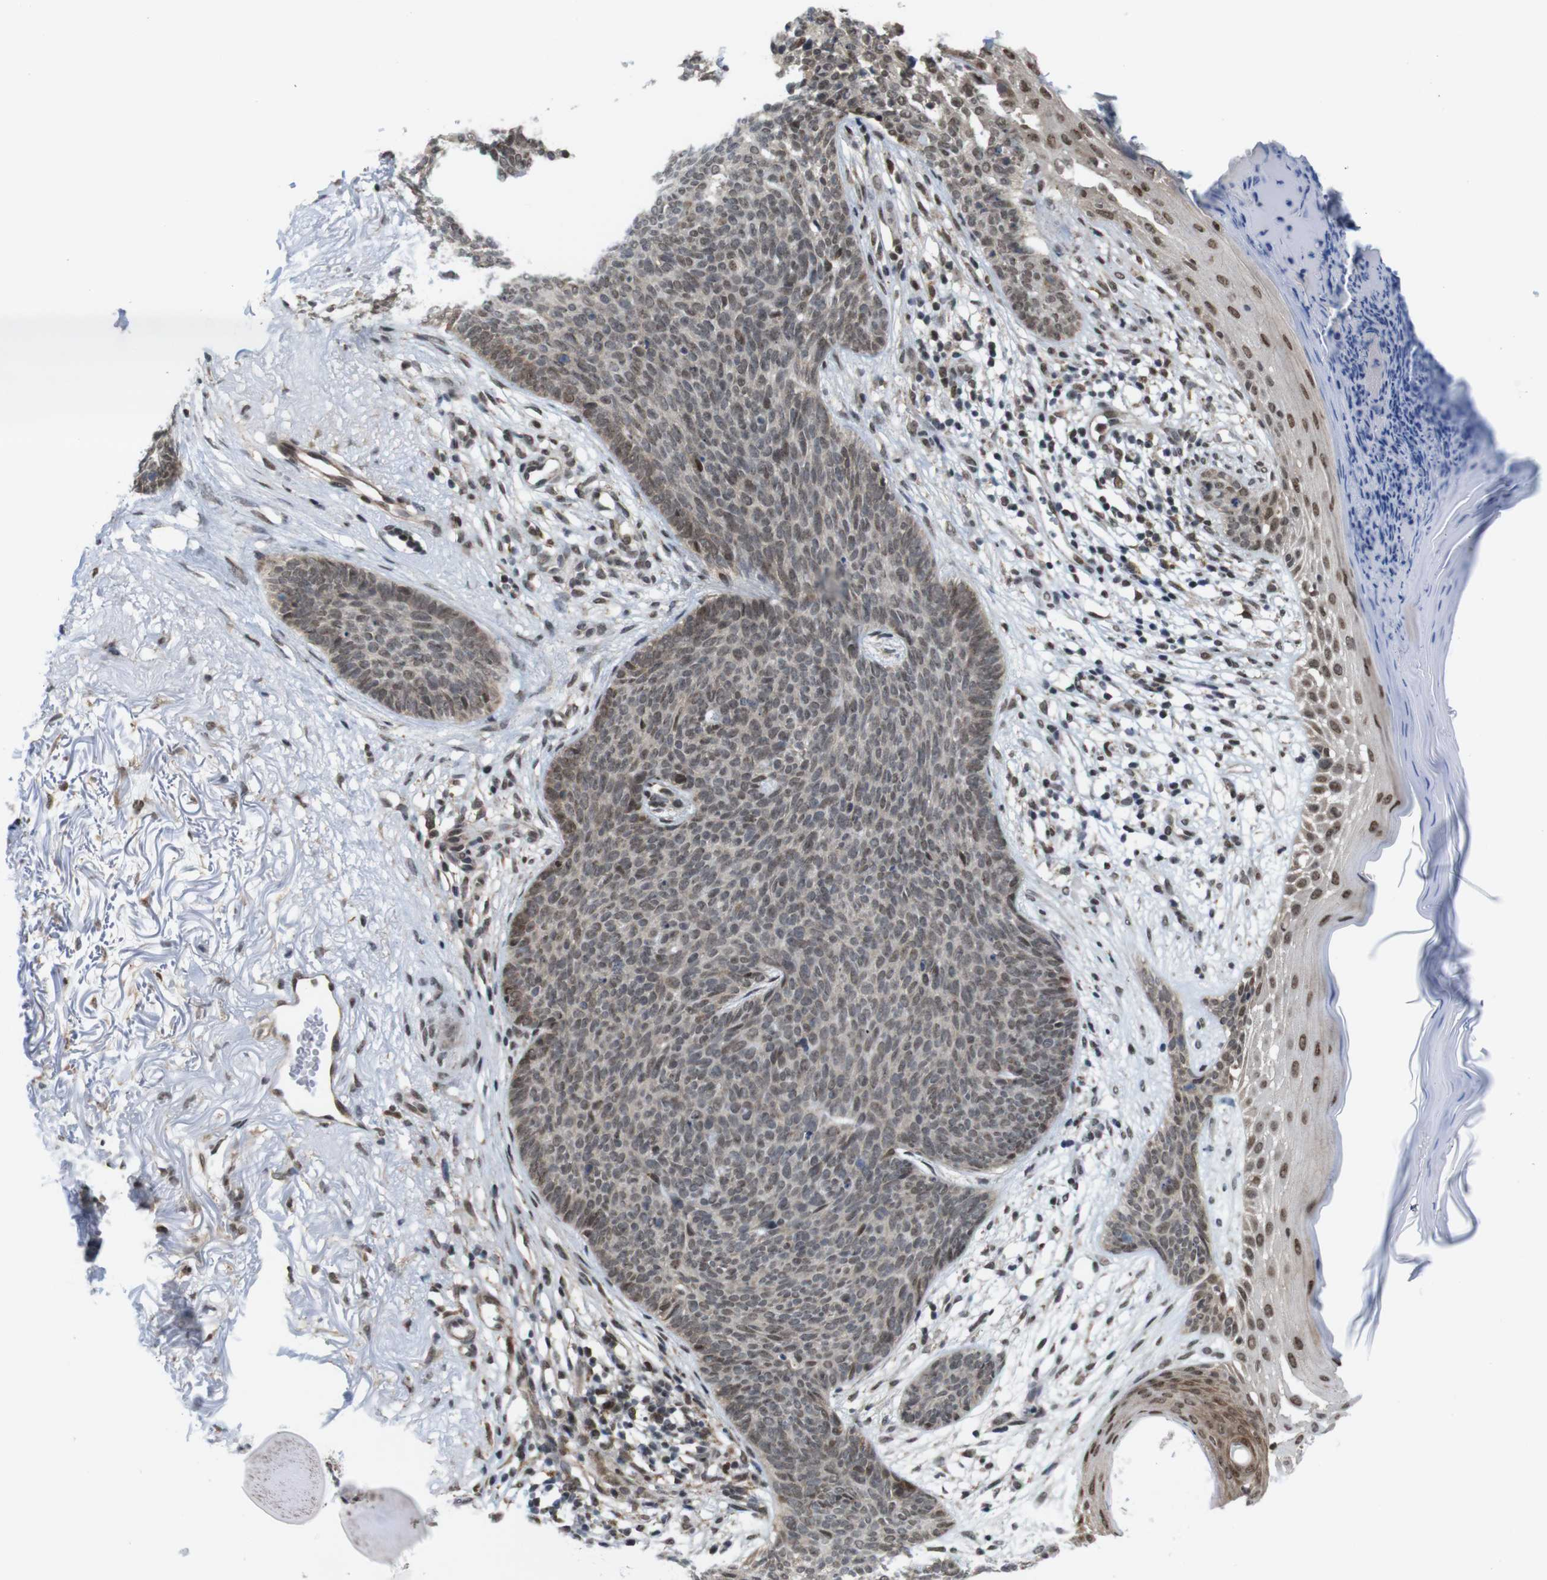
{"staining": {"intensity": "weak", "quantity": ">75%", "location": "cytoplasmic/membranous,nuclear"}, "tissue": "skin cancer", "cell_type": "Tumor cells", "image_type": "cancer", "snomed": [{"axis": "morphology", "description": "Normal tissue, NOS"}, {"axis": "morphology", "description": "Basal cell carcinoma"}, {"axis": "topography", "description": "Skin"}], "caption": "This photomicrograph displays basal cell carcinoma (skin) stained with IHC to label a protein in brown. The cytoplasmic/membranous and nuclear of tumor cells show weak positivity for the protein. Nuclei are counter-stained blue.", "gene": "PNMA8A", "patient": {"sex": "female", "age": 70}}